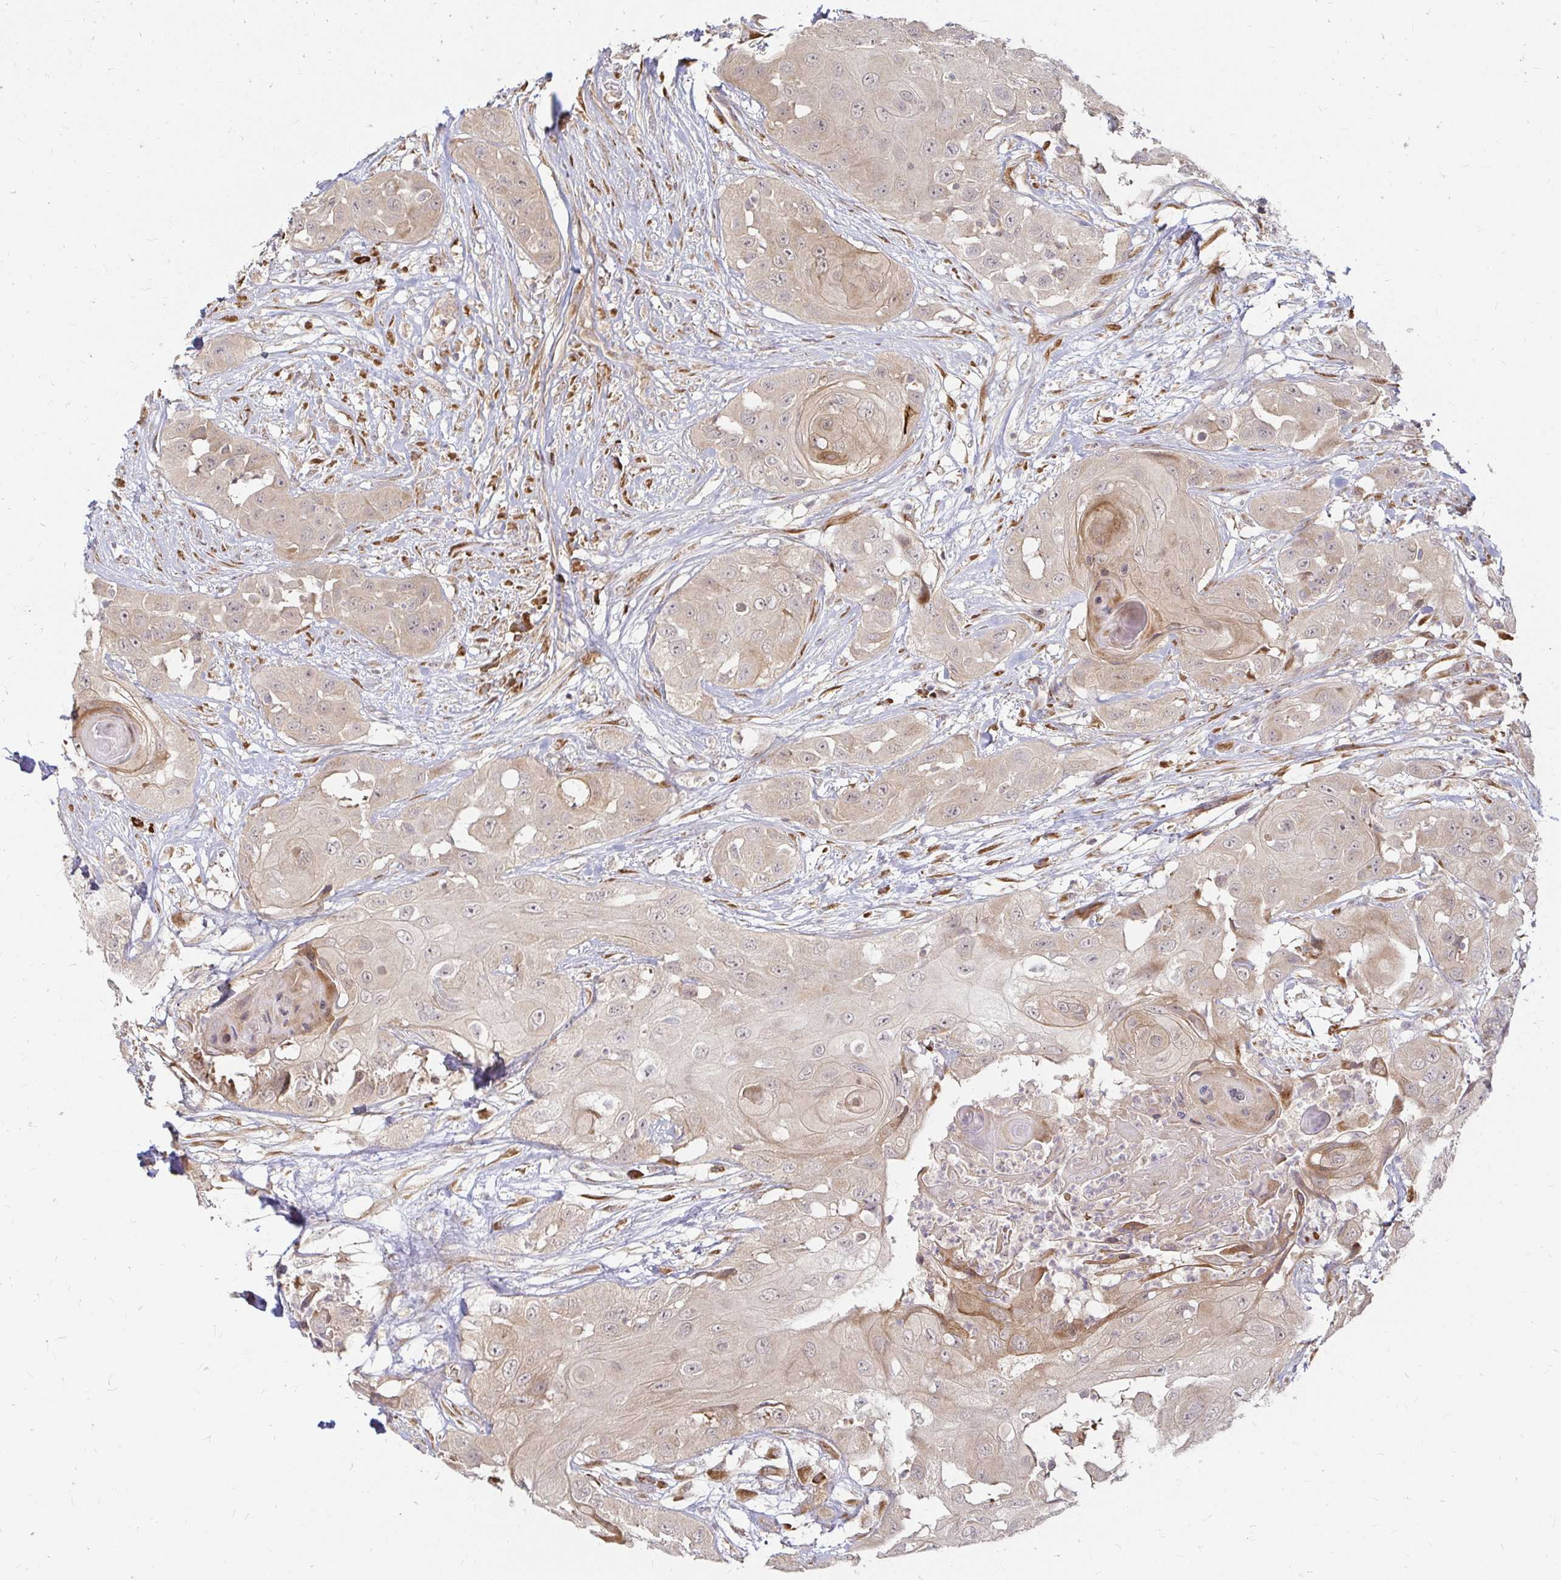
{"staining": {"intensity": "weak", "quantity": "25%-75%", "location": "cytoplasmic/membranous"}, "tissue": "head and neck cancer", "cell_type": "Tumor cells", "image_type": "cancer", "snomed": [{"axis": "morphology", "description": "Squamous cell carcinoma, NOS"}, {"axis": "topography", "description": "Head-Neck"}], "caption": "A brown stain labels weak cytoplasmic/membranous positivity of a protein in human head and neck cancer (squamous cell carcinoma) tumor cells.", "gene": "CAST", "patient": {"sex": "male", "age": 83}}